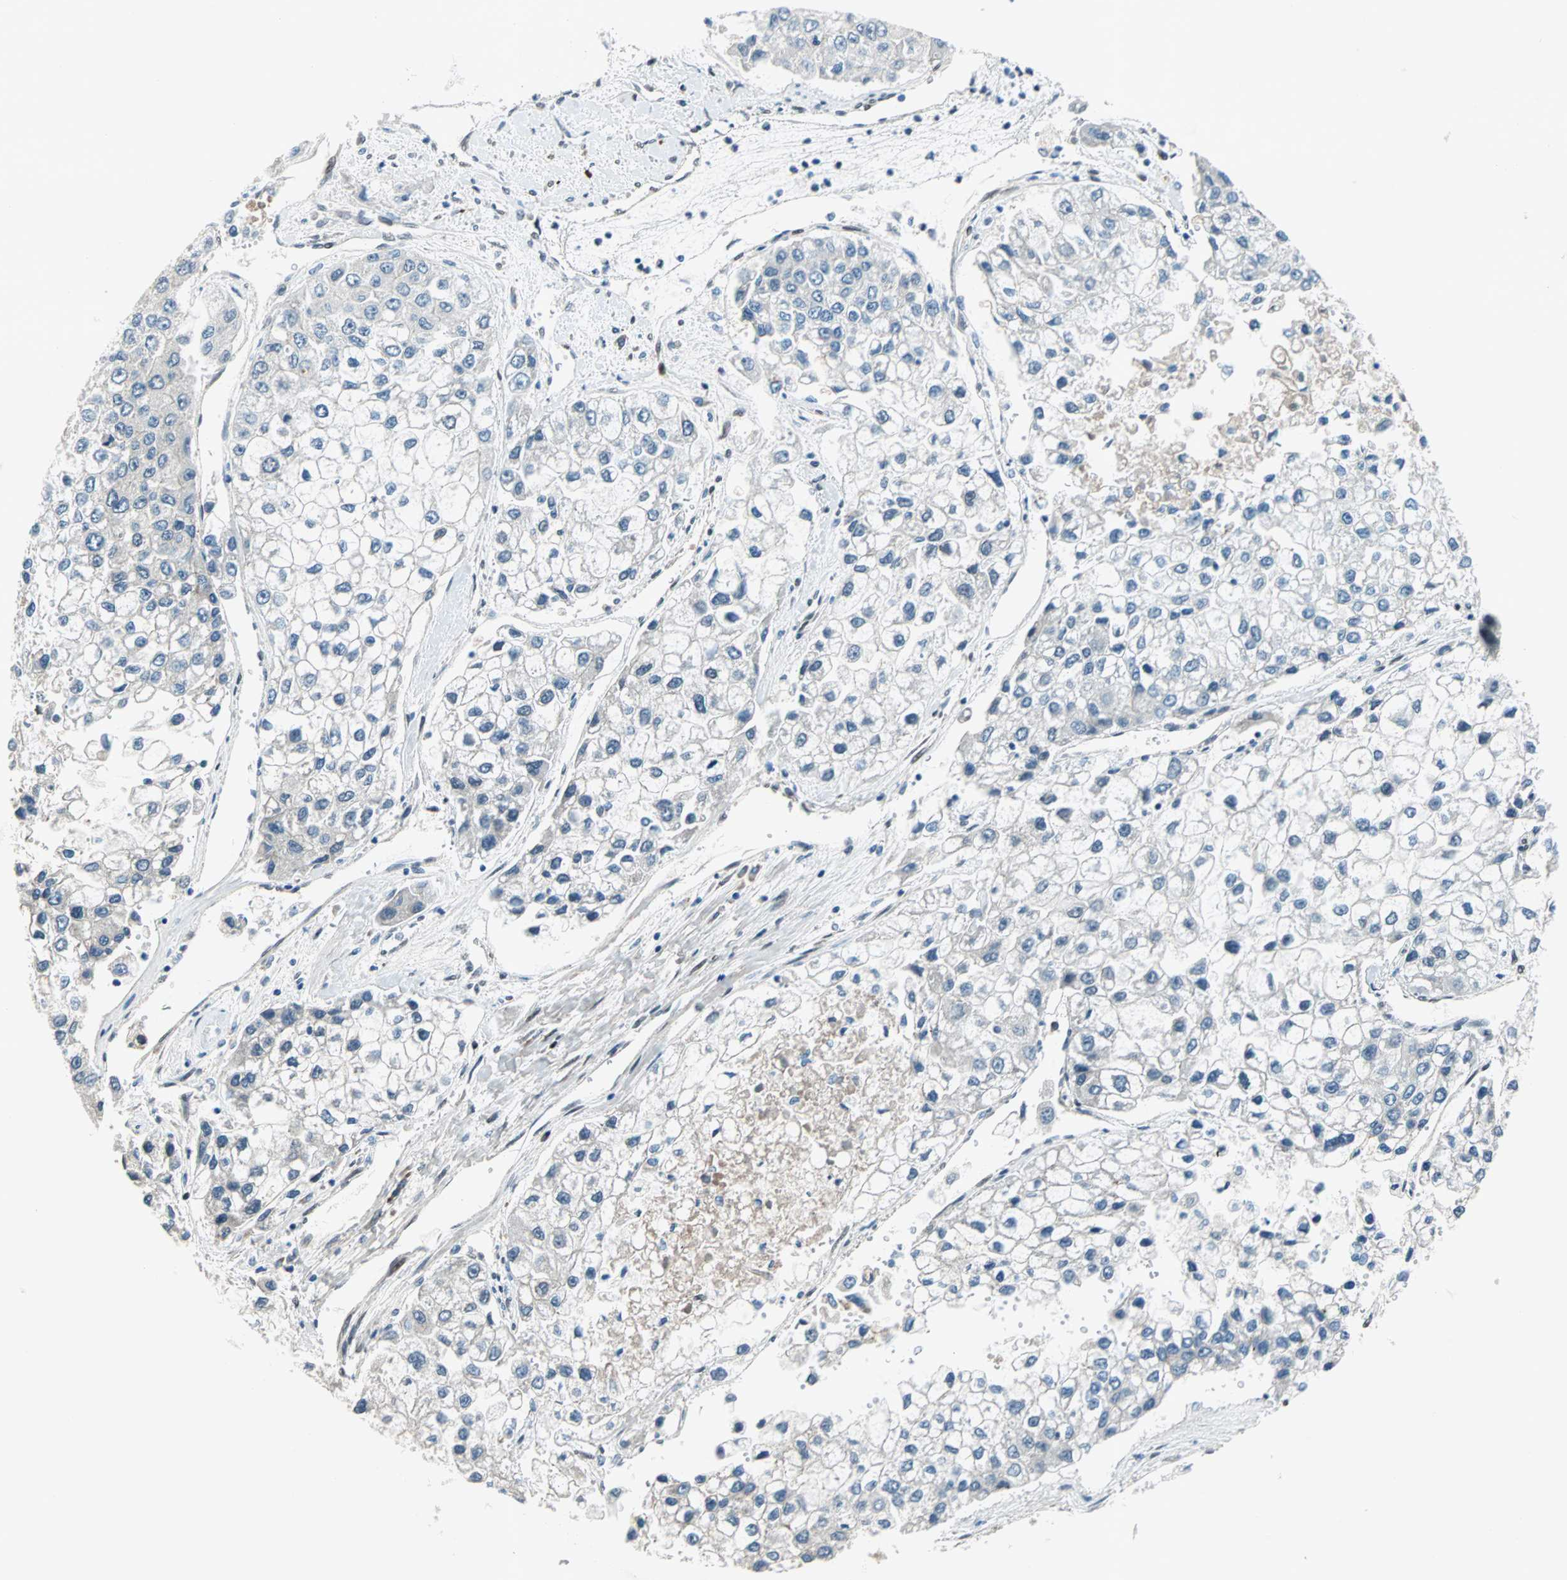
{"staining": {"intensity": "negative", "quantity": "none", "location": "none"}, "tissue": "liver cancer", "cell_type": "Tumor cells", "image_type": "cancer", "snomed": [{"axis": "morphology", "description": "Carcinoma, Hepatocellular, NOS"}, {"axis": "topography", "description": "Liver"}], "caption": "Liver cancer was stained to show a protein in brown. There is no significant staining in tumor cells.", "gene": "WWTR1", "patient": {"sex": "female", "age": 66}}